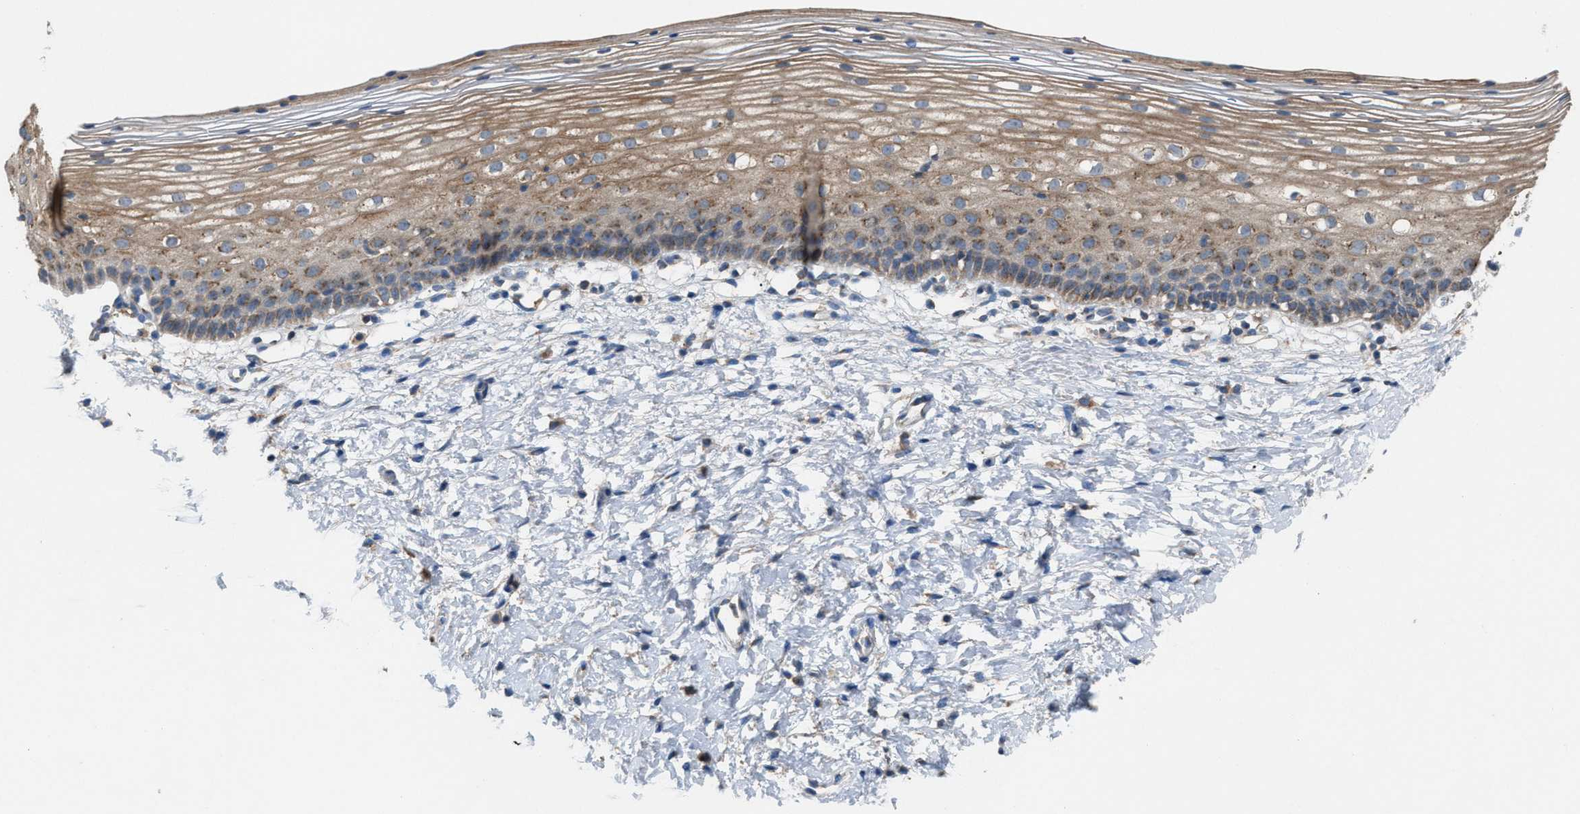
{"staining": {"intensity": "weak", "quantity": "25%-75%", "location": "cytoplasmic/membranous"}, "tissue": "cervix", "cell_type": "Glandular cells", "image_type": "normal", "snomed": [{"axis": "morphology", "description": "Normal tissue, NOS"}, {"axis": "topography", "description": "Cervix"}], "caption": "The micrograph demonstrates a brown stain indicating the presence of a protein in the cytoplasmic/membranous of glandular cells in cervix. (IHC, brightfield microscopy, high magnification).", "gene": "TPK1", "patient": {"sex": "female", "age": 72}}